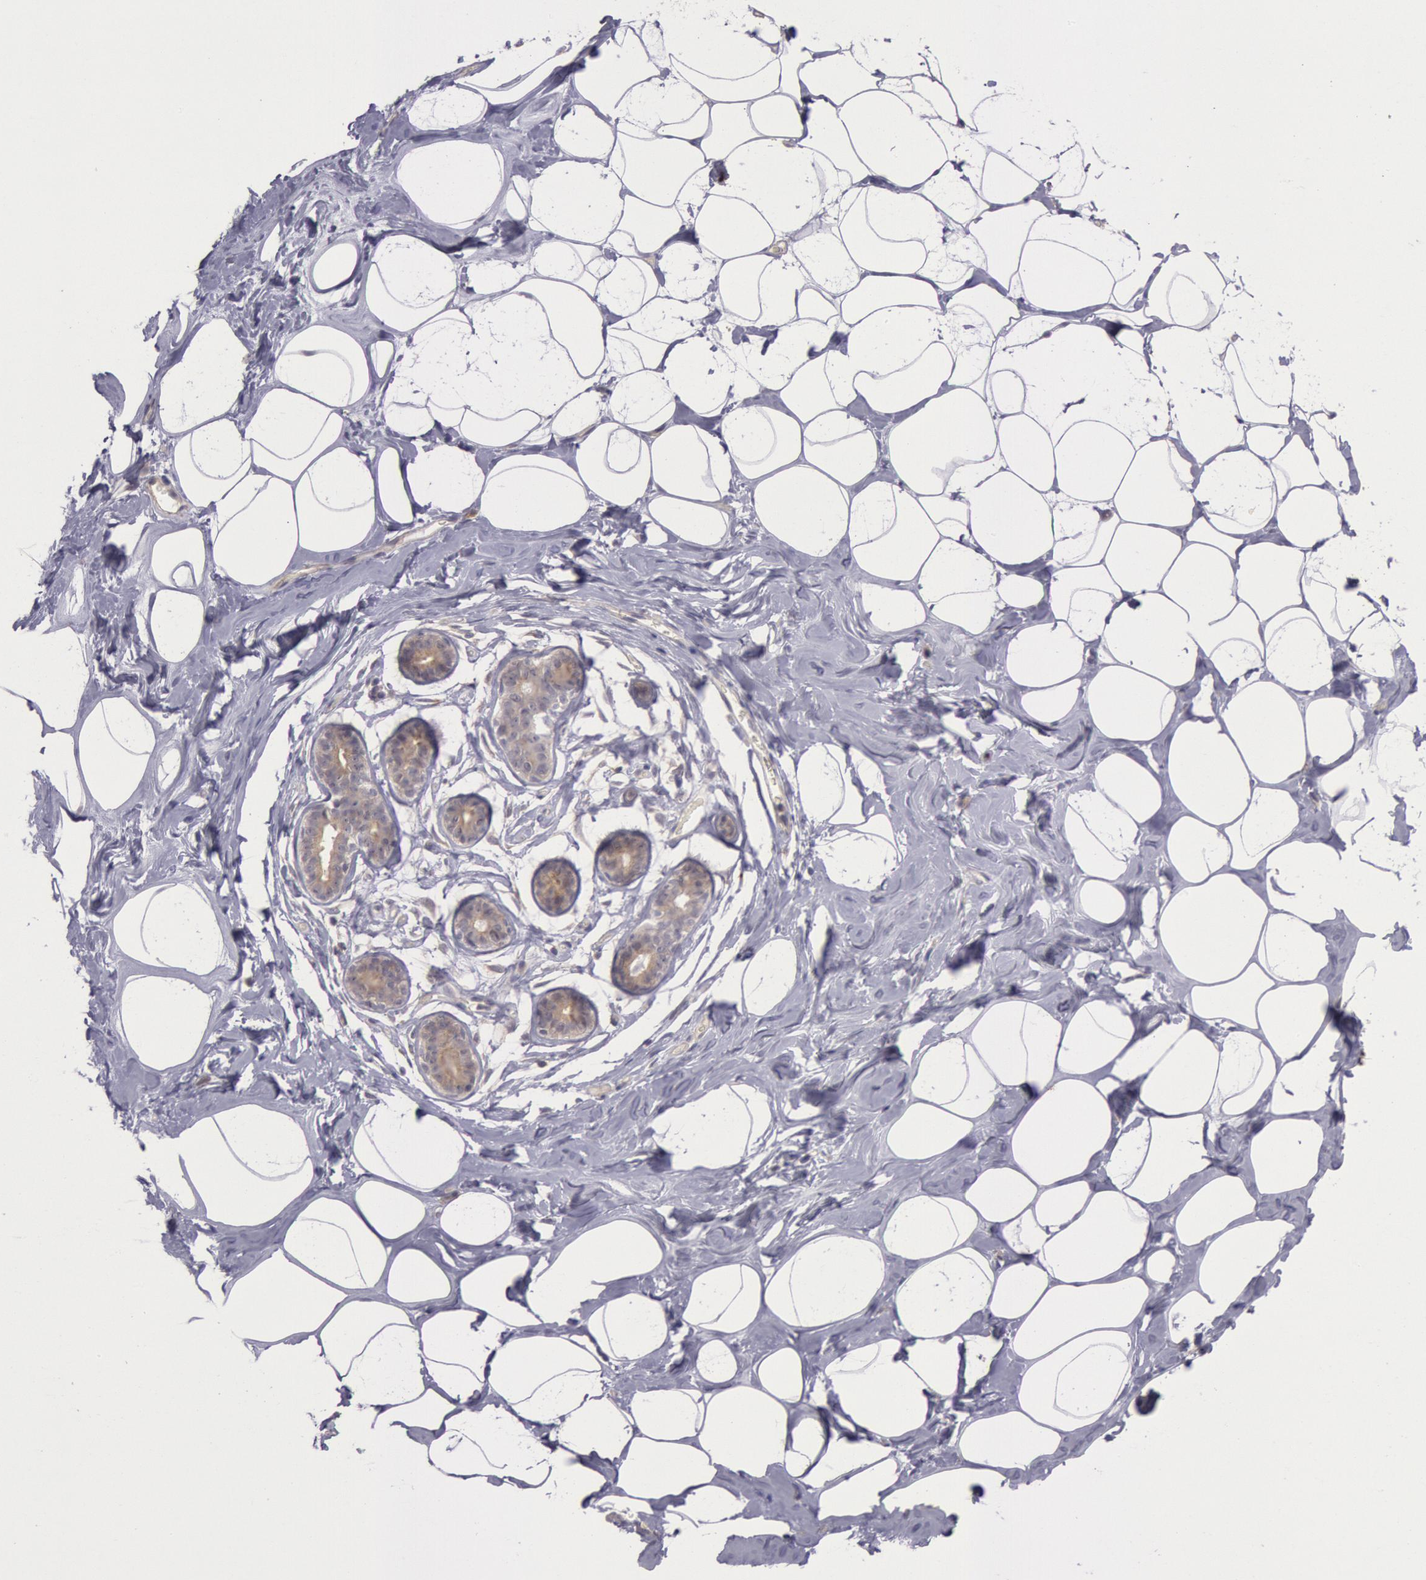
{"staining": {"intensity": "negative", "quantity": "none", "location": "none"}, "tissue": "breast", "cell_type": "Adipocytes", "image_type": "normal", "snomed": [{"axis": "morphology", "description": "Normal tissue, NOS"}, {"axis": "morphology", "description": "Fibrosis, NOS"}, {"axis": "topography", "description": "Breast"}], "caption": "DAB immunohistochemical staining of benign human breast exhibits no significant expression in adipocytes. Brightfield microscopy of immunohistochemistry (IHC) stained with DAB (brown) and hematoxylin (blue), captured at high magnification.", "gene": "TRIB2", "patient": {"sex": "female", "age": 39}}